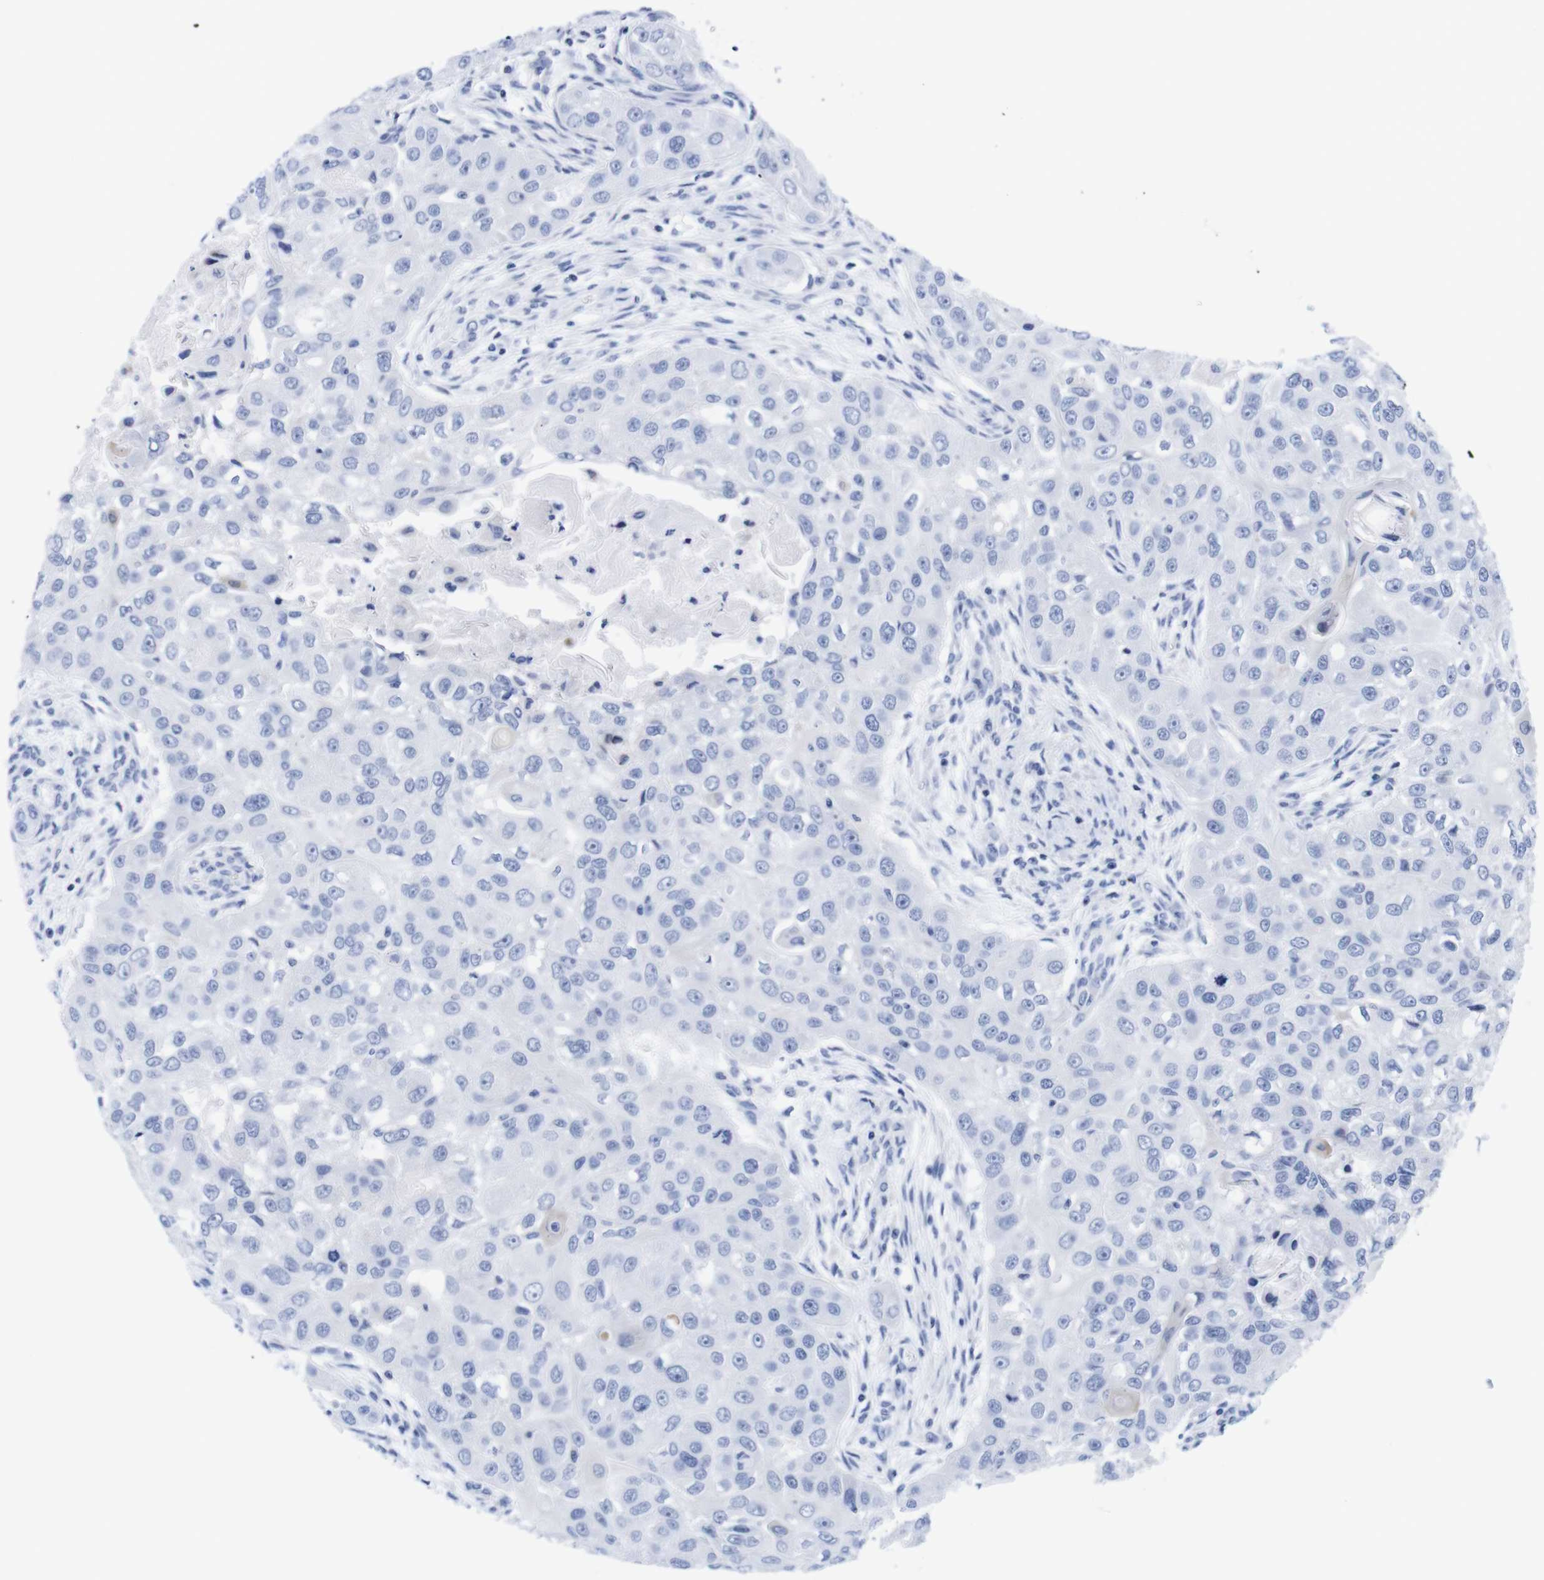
{"staining": {"intensity": "negative", "quantity": "none", "location": "none"}, "tissue": "head and neck cancer", "cell_type": "Tumor cells", "image_type": "cancer", "snomed": [{"axis": "morphology", "description": "Normal tissue, NOS"}, {"axis": "morphology", "description": "Squamous cell carcinoma, NOS"}, {"axis": "topography", "description": "Skeletal muscle"}, {"axis": "topography", "description": "Head-Neck"}], "caption": "Head and neck cancer was stained to show a protein in brown. There is no significant staining in tumor cells.", "gene": "LRRC55", "patient": {"sex": "male", "age": 51}}